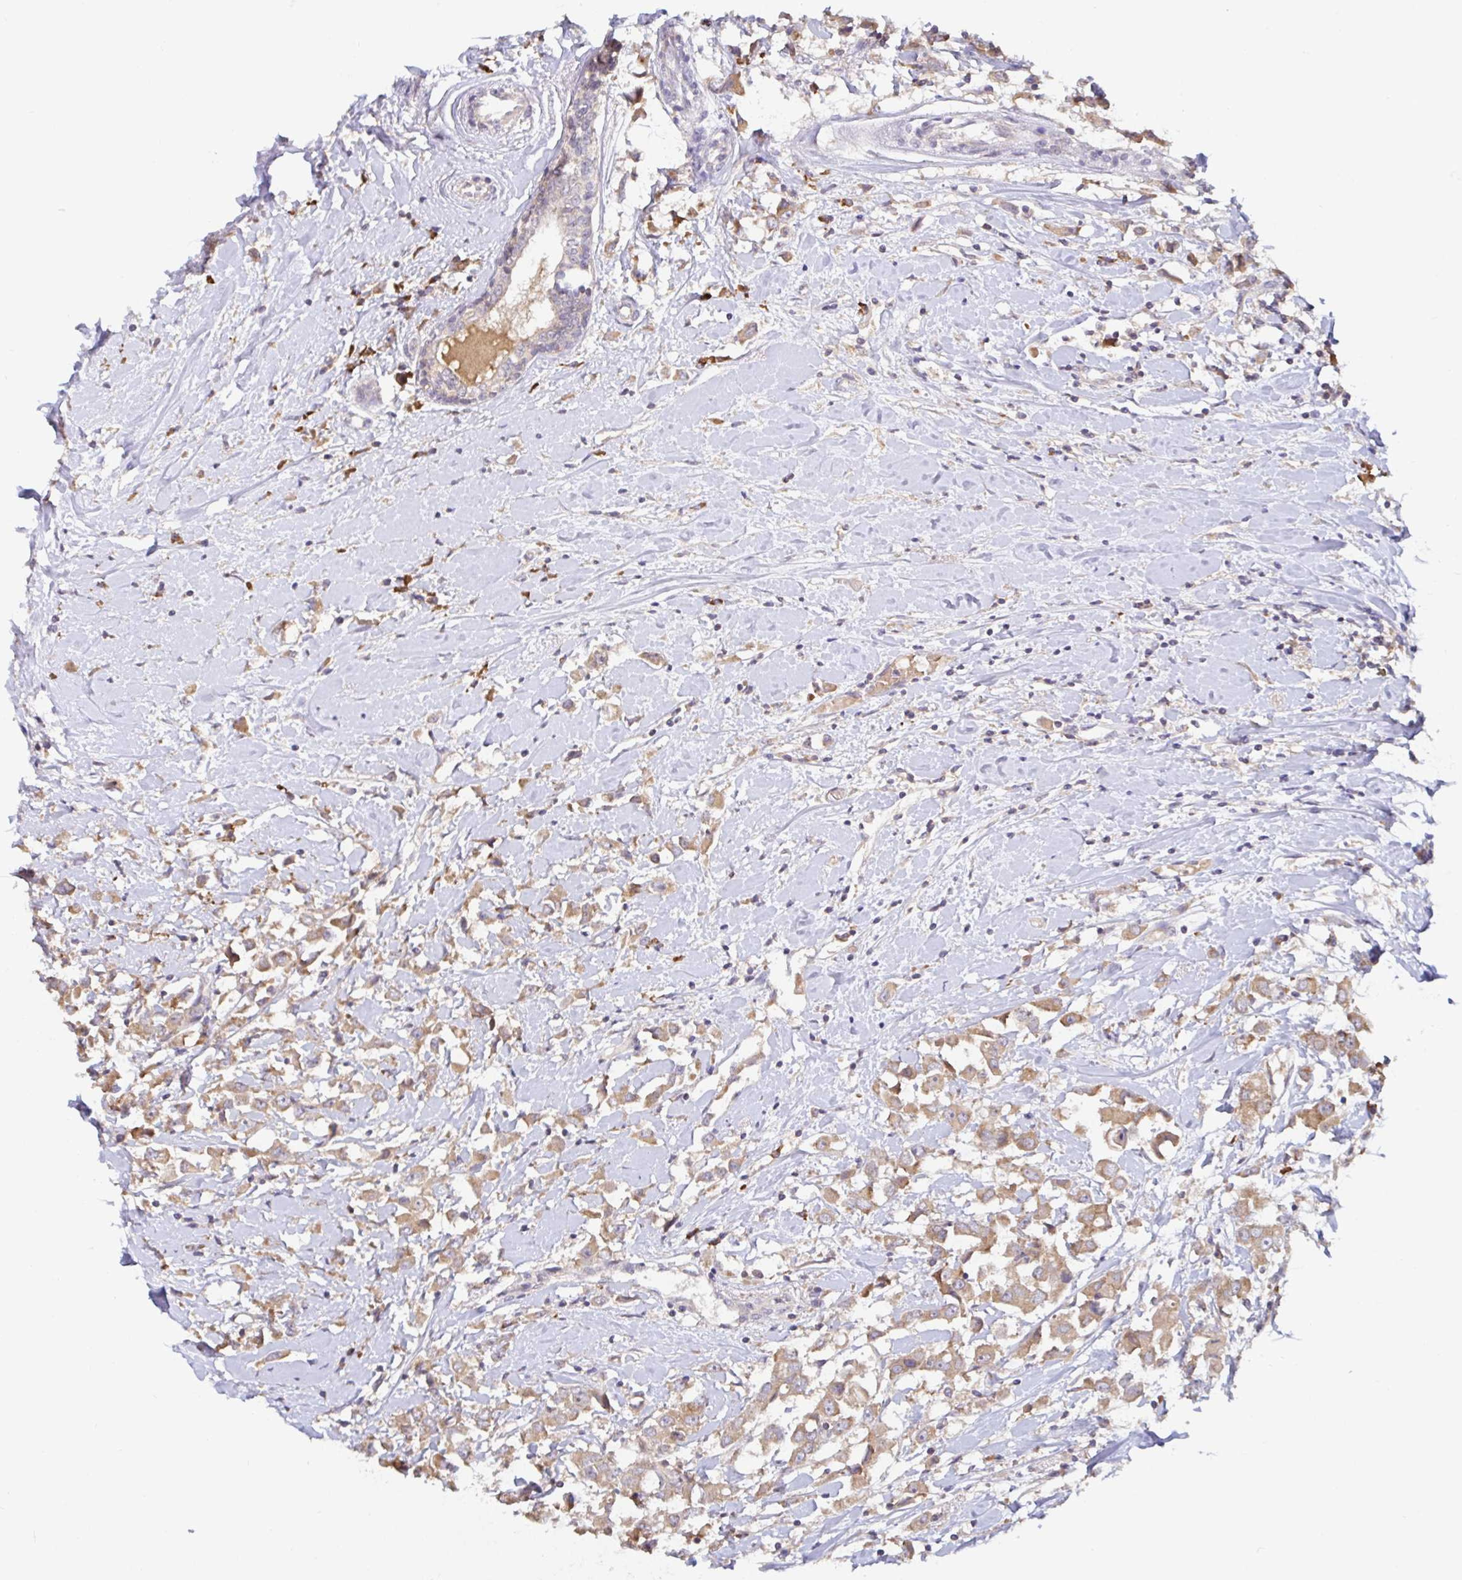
{"staining": {"intensity": "moderate", "quantity": ">75%", "location": "cytoplasmic/membranous"}, "tissue": "breast cancer", "cell_type": "Tumor cells", "image_type": "cancer", "snomed": [{"axis": "morphology", "description": "Duct carcinoma"}, {"axis": "topography", "description": "Breast"}], "caption": "An immunohistochemistry (IHC) image of tumor tissue is shown. Protein staining in brown shows moderate cytoplasmic/membranous positivity in breast intraductal carcinoma within tumor cells.", "gene": "LARP1", "patient": {"sex": "female", "age": 61}}